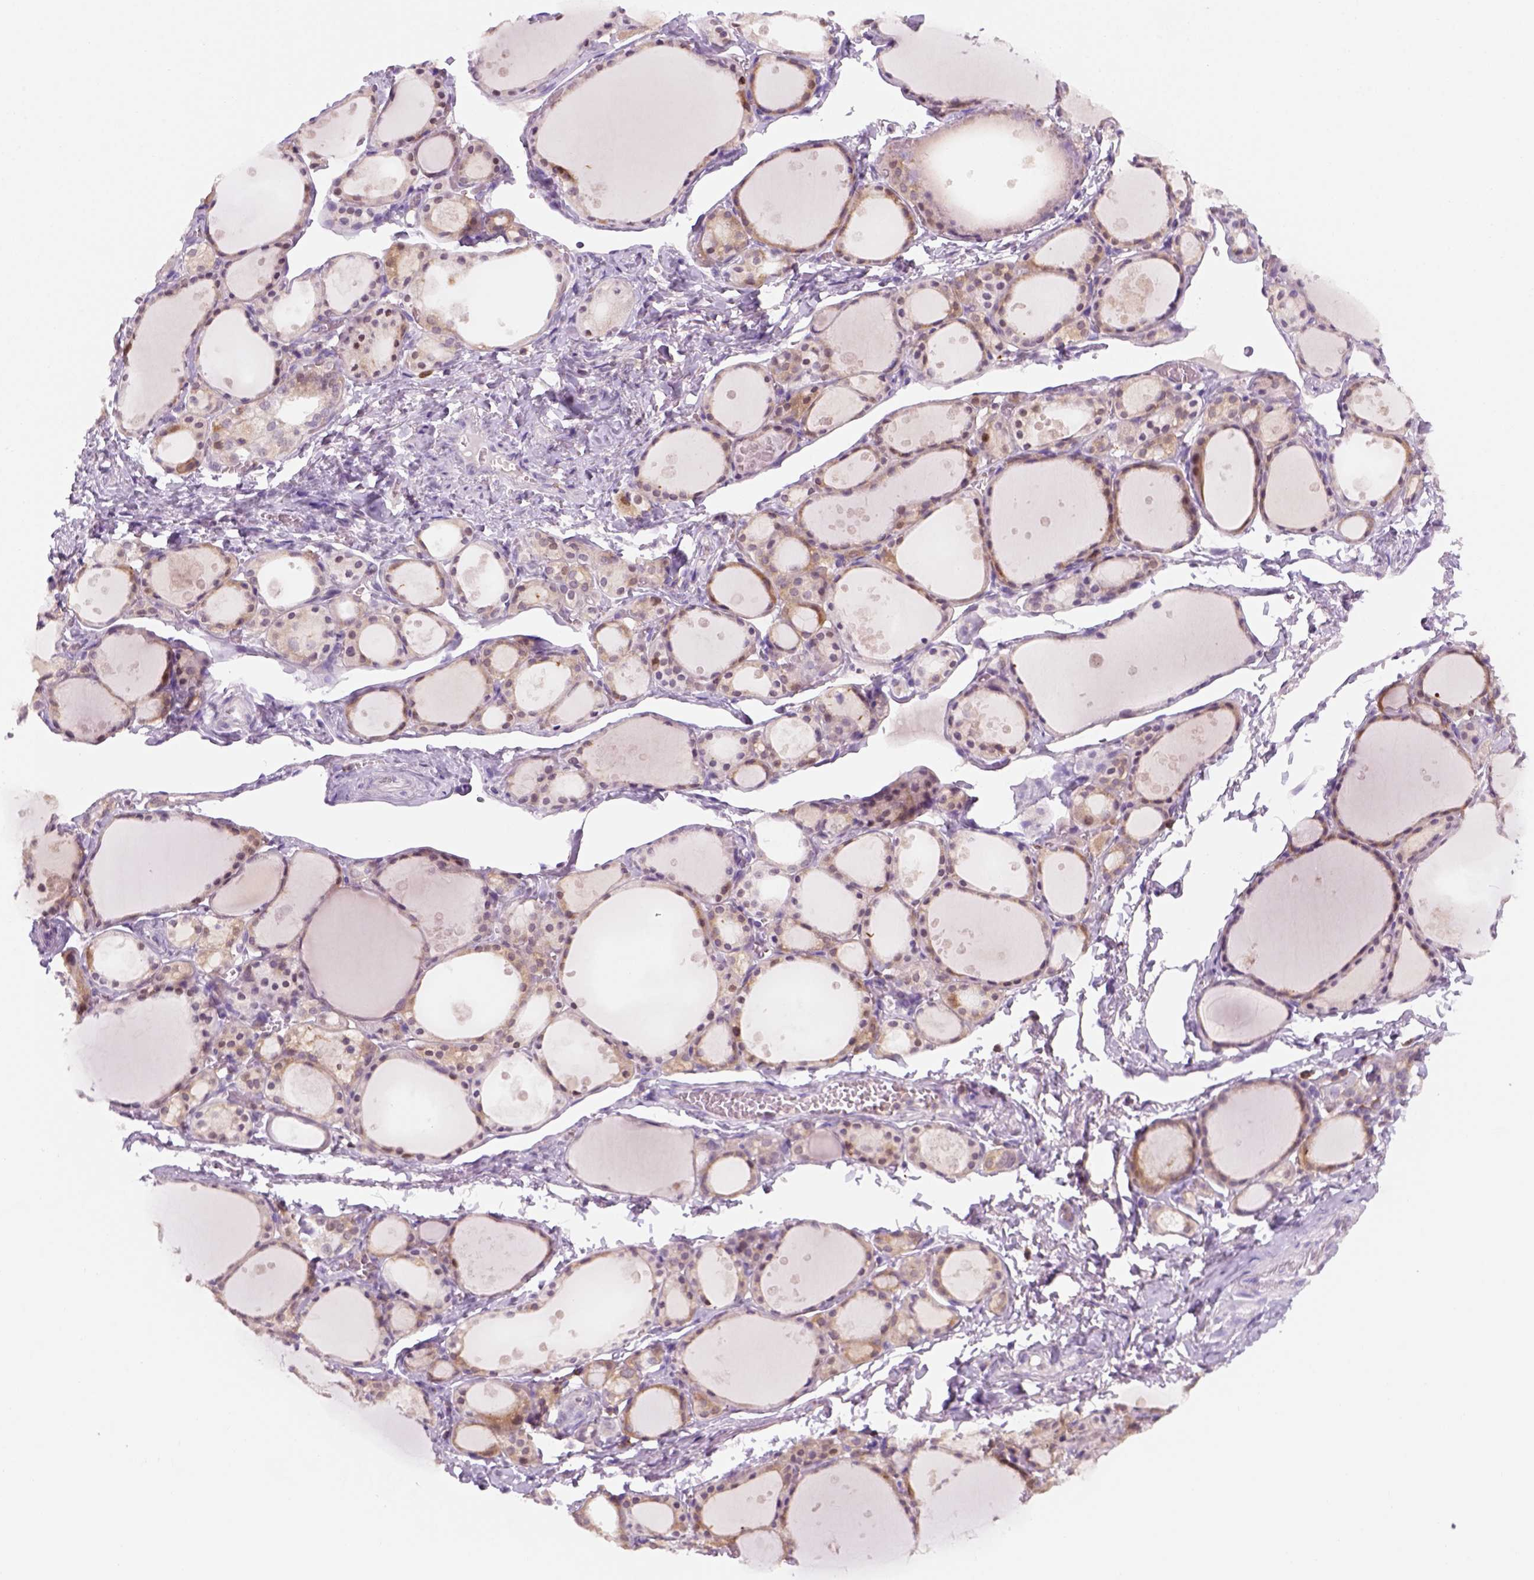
{"staining": {"intensity": "moderate", "quantity": ">75%", "location": "cytoplasmic/membranous"}, "tissue": "thyroid gland", "cell_type": "Glandular cells", "image_type": "normal", "snomed": [{"axis": "morphology", "description": "Normal tissue, NOS"}, {"axis": "topography", "description": "Thyroid gland"}], "caption": "Protein staining of unremarkable thyroid gland displays moderate cytoplasmic/membranous expression in about >75% of glandular cells. The protein is shown in brown color, while the nuclei are stained blue.", "gene": "GOT1", "patient": {"sex": "male", "age": 68}}